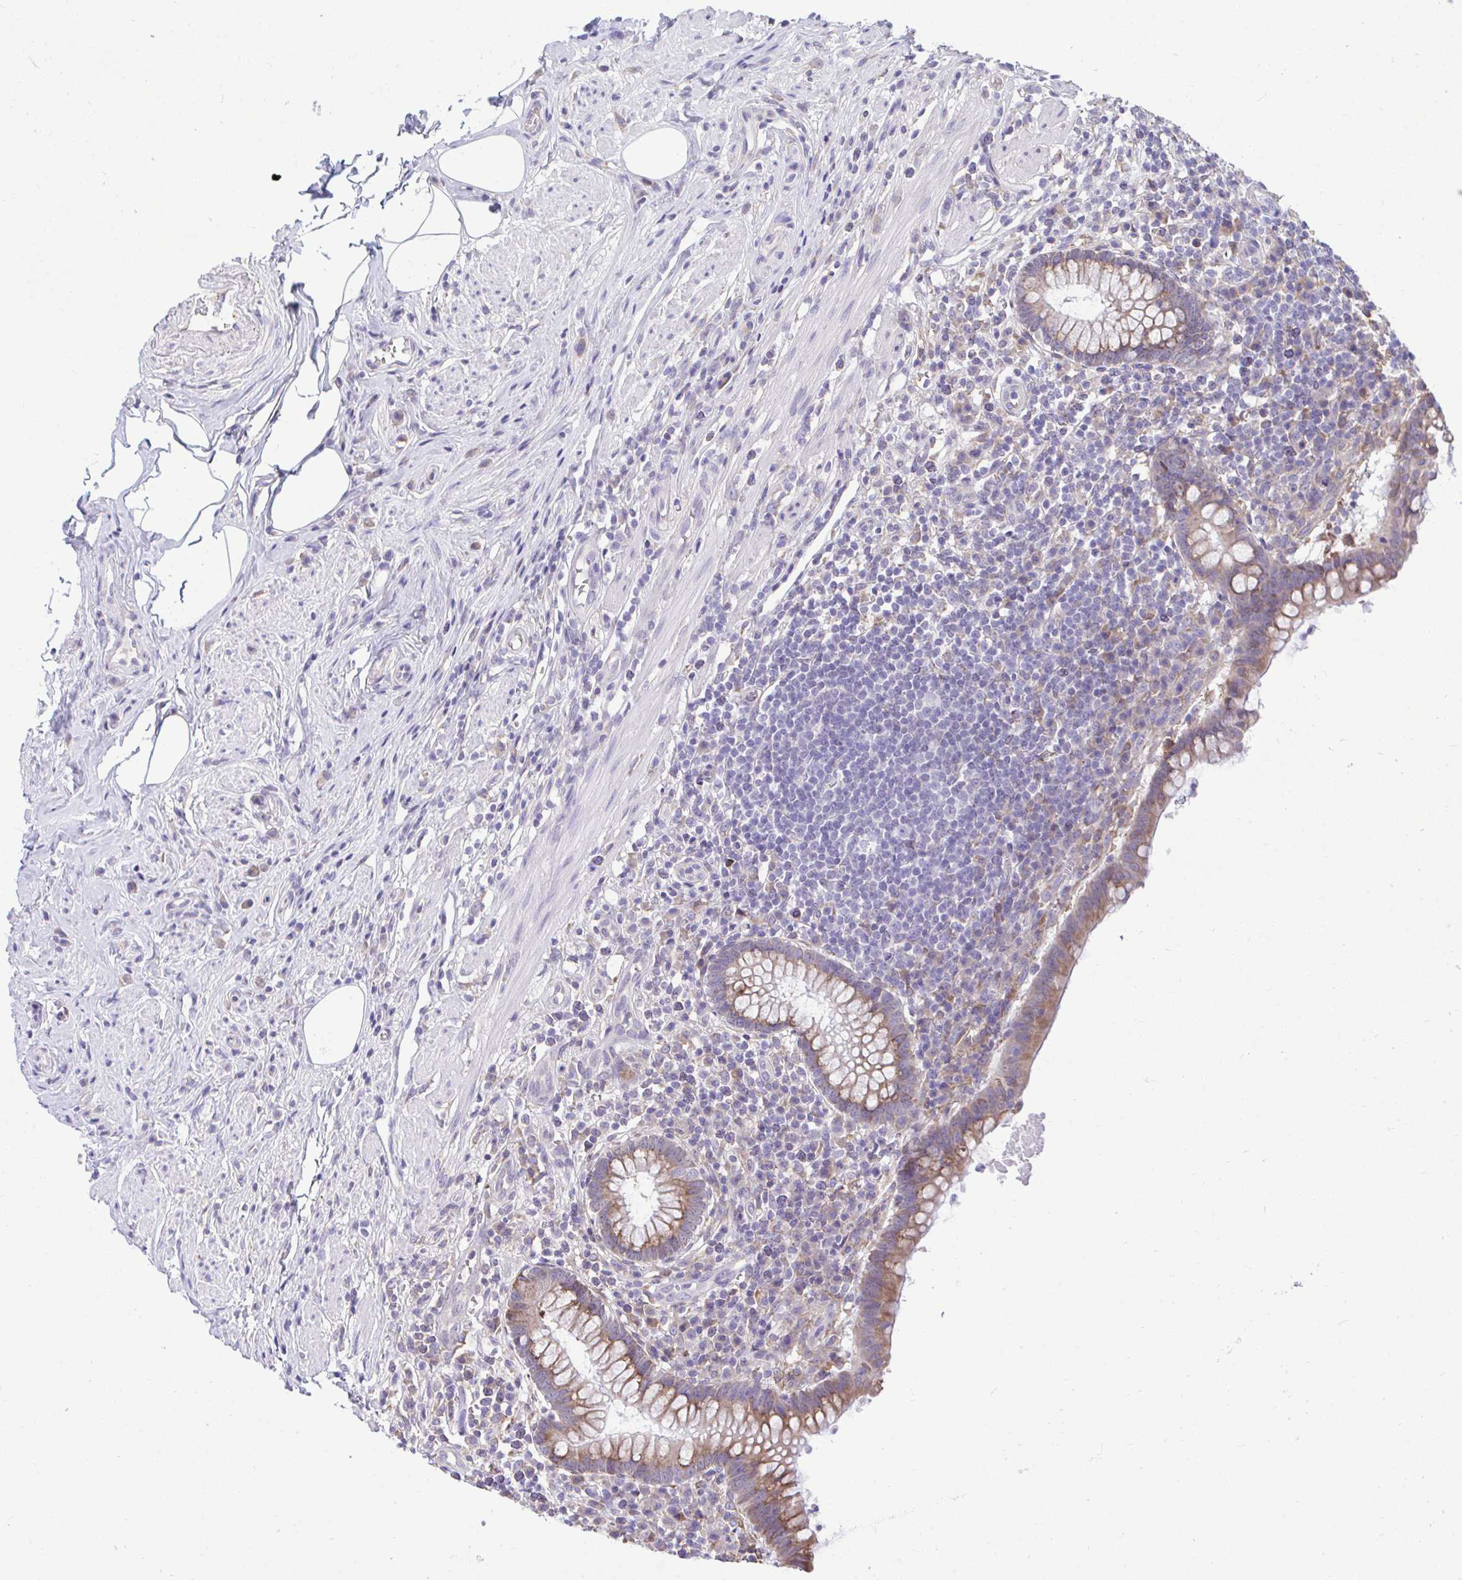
{"staining": {"intensity": "moderate", "quantity": ">75%", "location": "cytoplasmic/membranous"}, "tissue": "appendix", "cell_type": "Glandular cells", "image_type": "normal", "snomed": [{"axis": "morphology", "description": "Normal tissue, NOS"}, {"axis": "topography", "description": "Appendix"}], "caption": "Human appendix stained with a brown dye reveals moderate cytoplasmic/membranous positive staining in approximately >75% of glandular cells.", "gene": "PIGK", "patient": {"sex": "female", "age": 56}}